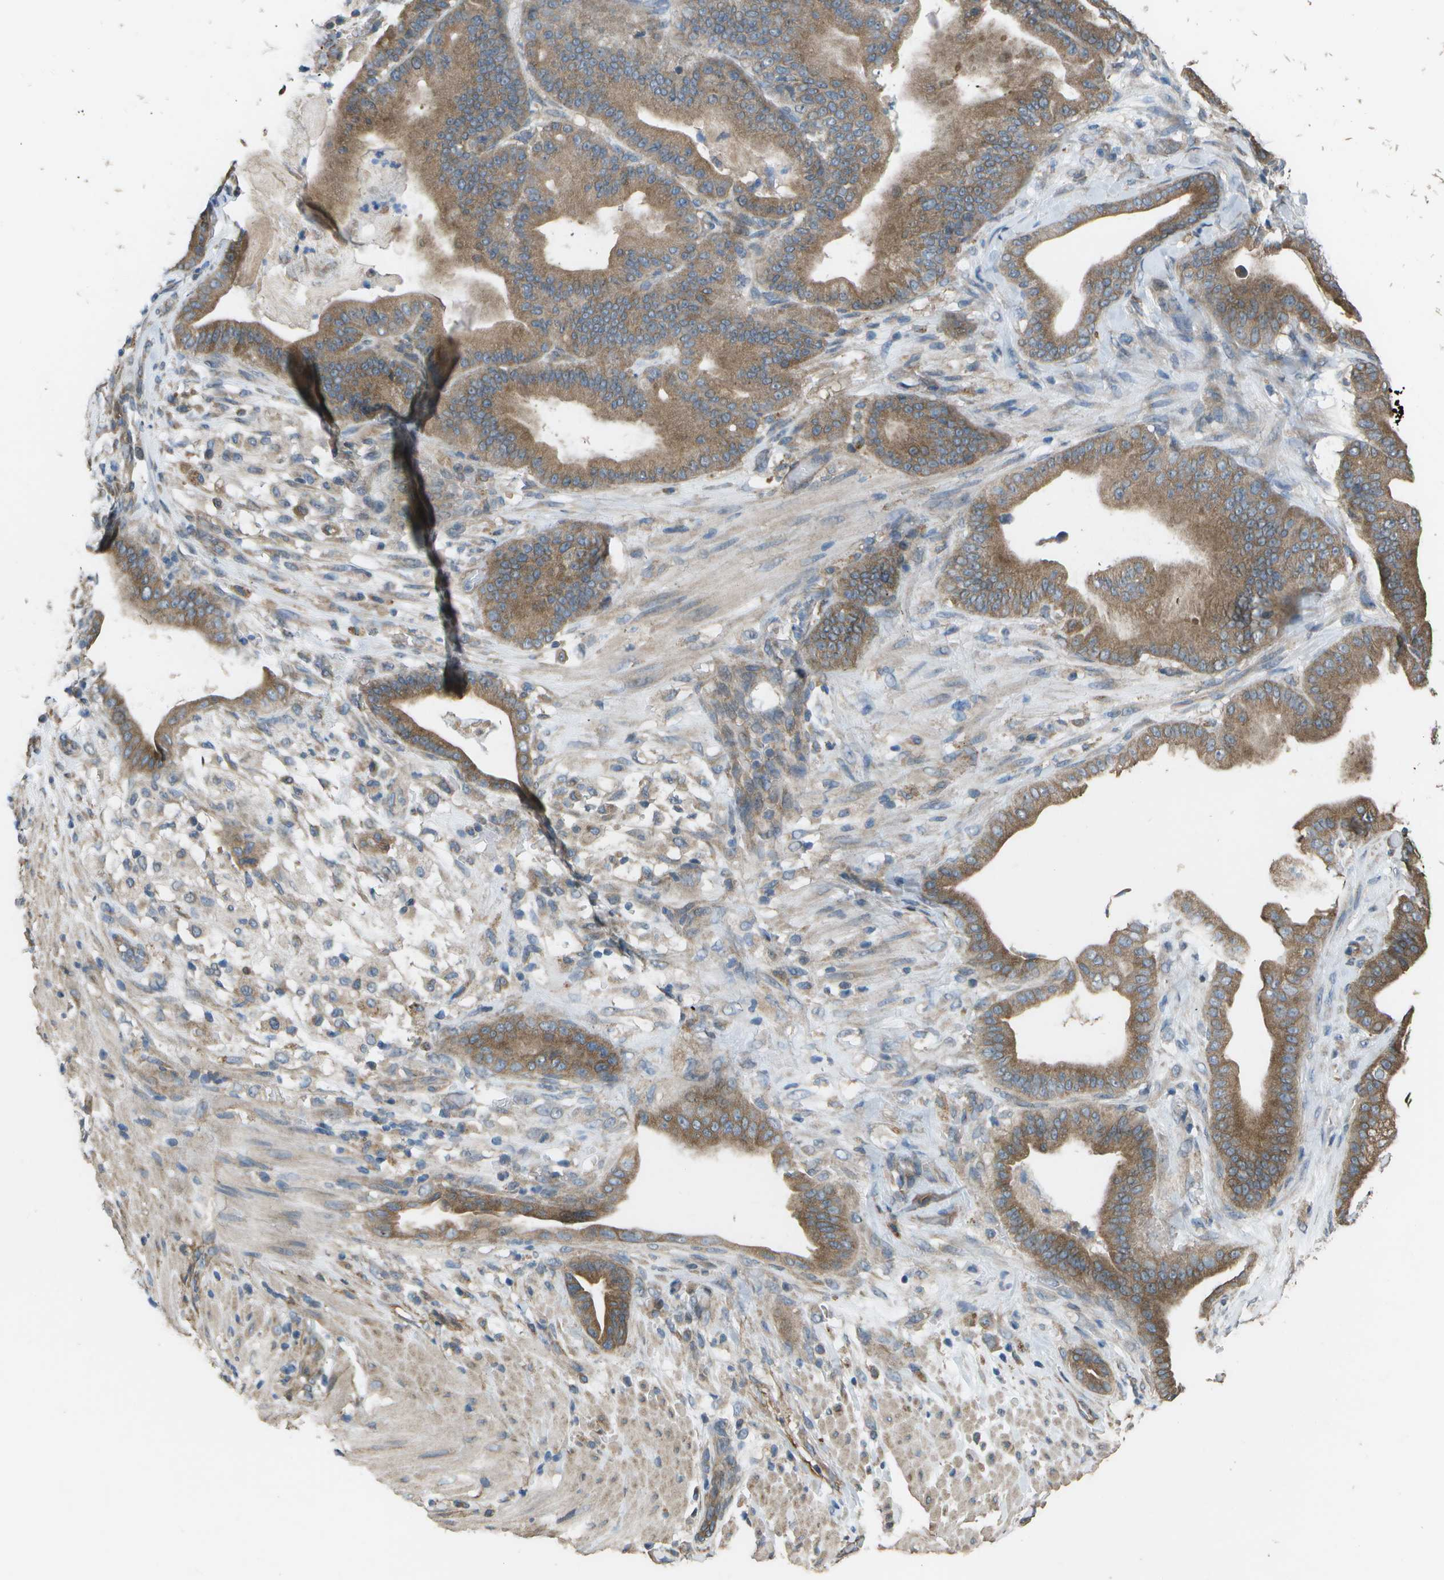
{"staining": {"intensity": "moderate", "quantity": ">75%", "location": "cytoplasmic/membranous"}, "tissue": "pancreatic cancer", "cell_type": "Tumor cells", "image_type": "cancer", "snomed": [{"axis": "morphology", "description": "Adenocarcinoma, NOS"}, {"axis": "topography", "description": "Pancreas"}], "caption": "Immunohistochemical staining of human adenocarcinoma (pancreatic) demonstrates medium levels of moderate cytoplasmic/membranous protein expression in approximately >75% of tumor cells.", "gene": "CLNS1A", "patient": {"sex": "male", "age": 63}}